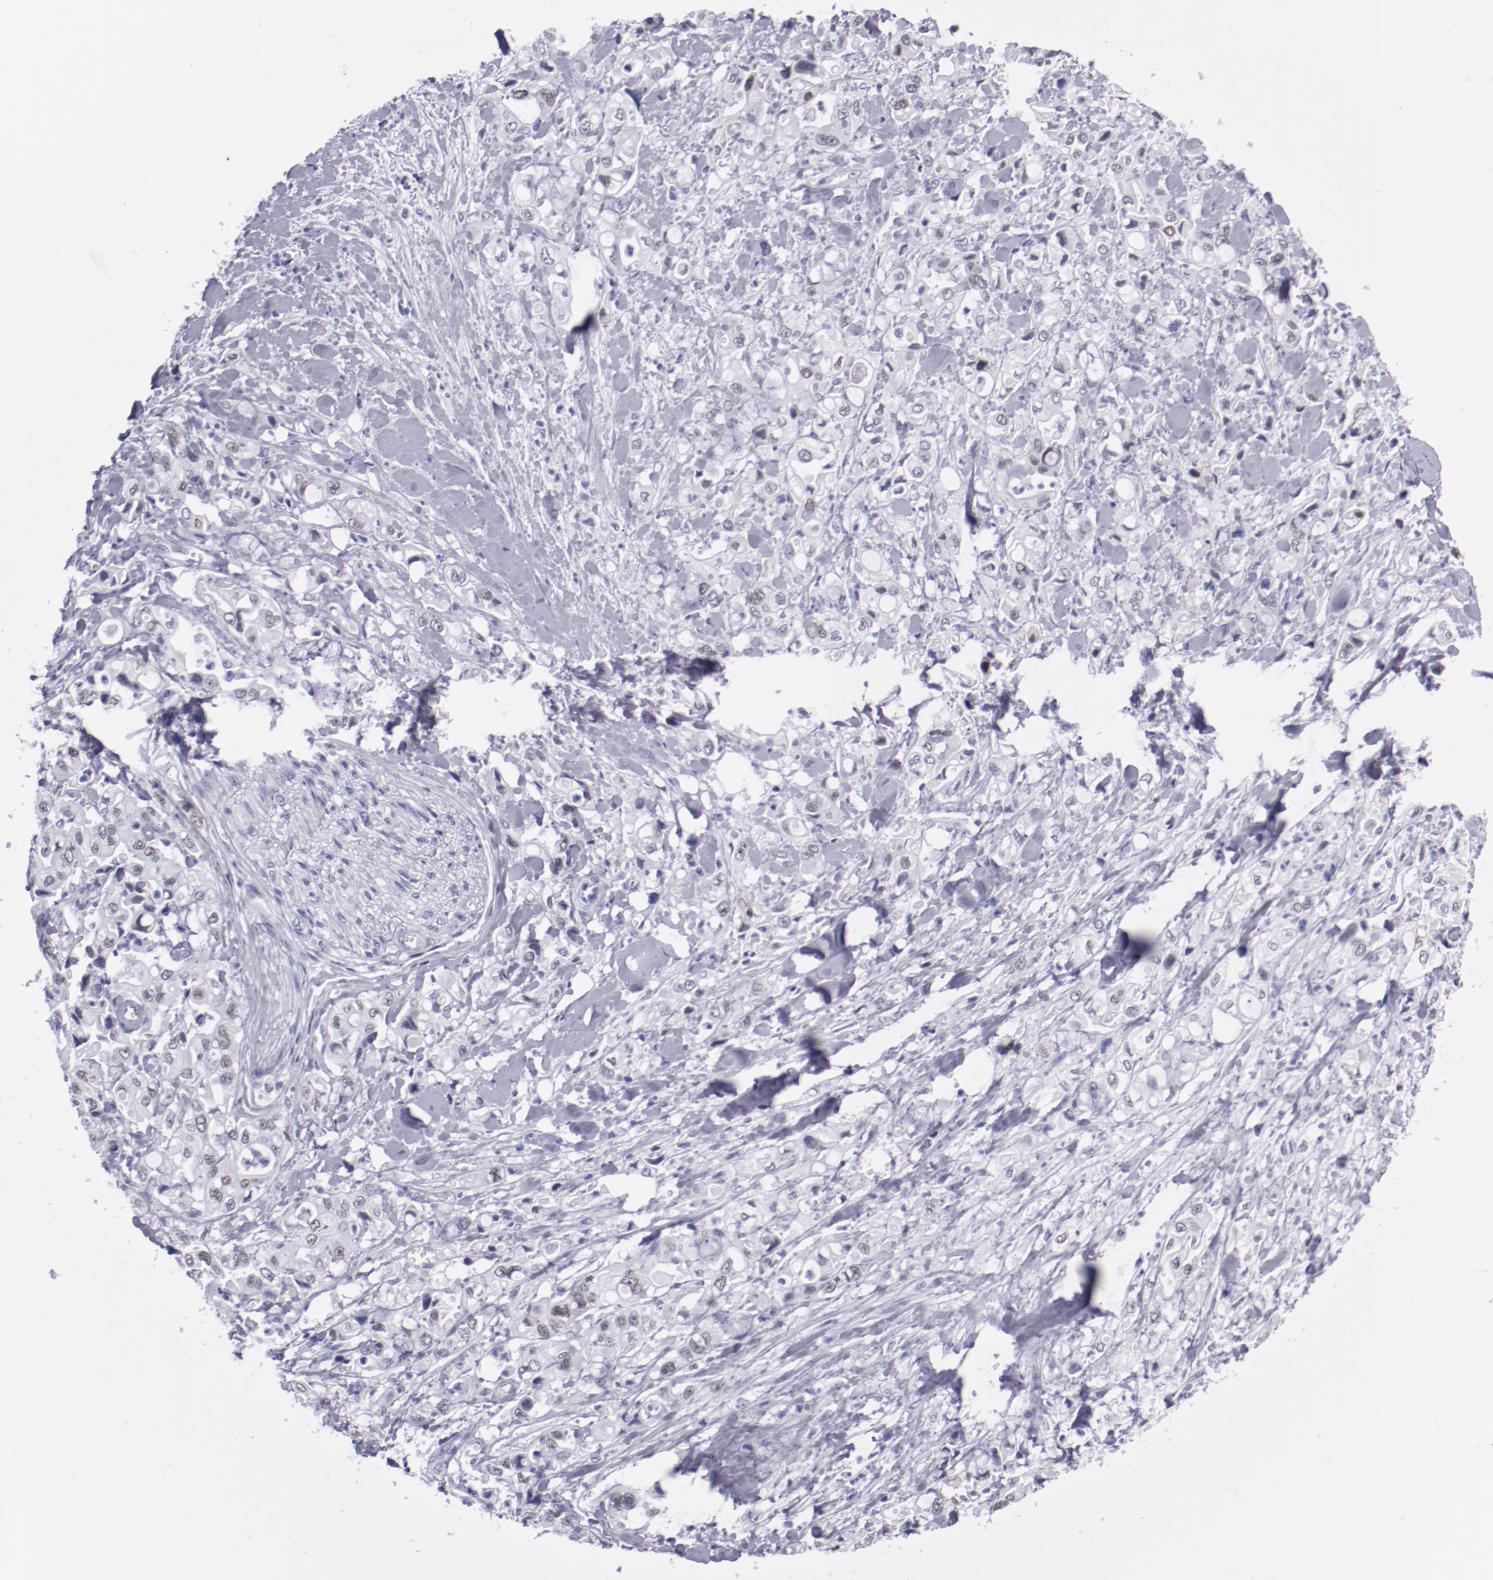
{"staining": {"intensity": "weak", "quantity": "25%-75%", "location": "nuclear"}, "tissue": "pancreatic cancer", "cell_type": "Tumor cells", "image_type": "cancer", "snomed": [{"axis": "morphology", "description": "Adenocarcinoma, NOS"}, {"axis": "topography", "description": "Pancreas"}], "caption": "Human pancreatic cancer (adenocarcinoma) stained for a protein (brown) displays weak nuclear positive staining in approximately 25%-75% of tumor cells.", "gene": "HNF1B", "patient": {"sex": "male", "age": 70}}